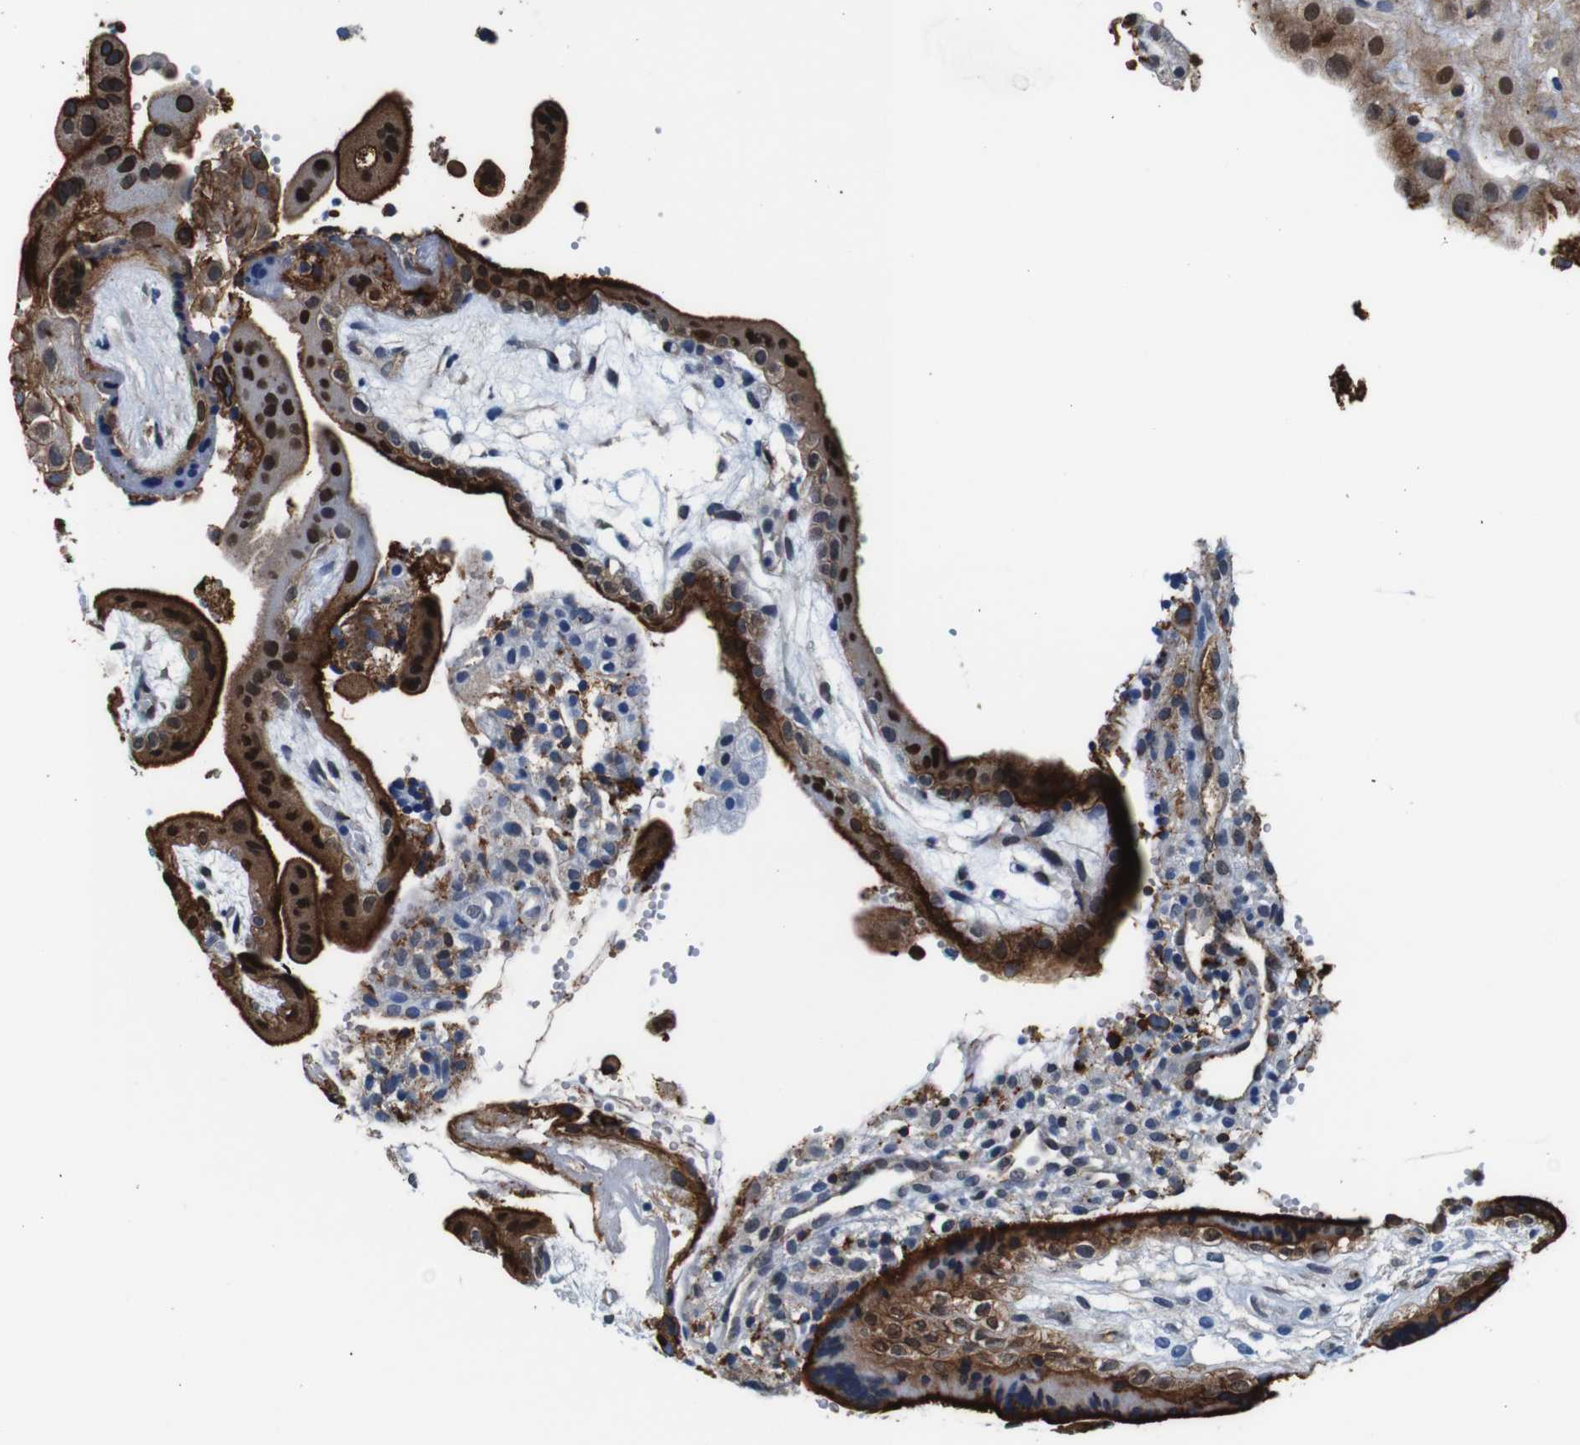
{"staining": {"intensity": "strong", "quantity": "25%-75%", "location": "cytoplasmic/membranous,nuclear"}, "tissue": "placenta", "cell_type": "Decidual cells", "image_type": "normal", "snomed": [{"axis": "morphology", "description": "Normal tissue, NOS"}, {"axis": "topography", "description": "Placenta"}], "caption": "Placenta was stained to show a protein in brown. There is high levels of strong cytoplasmic/membranous,nuclear positivity in approximately 25%-75% of decidual cells.", "gene": "ANXA1", "patient": {"sex": "female", "age": 18}}